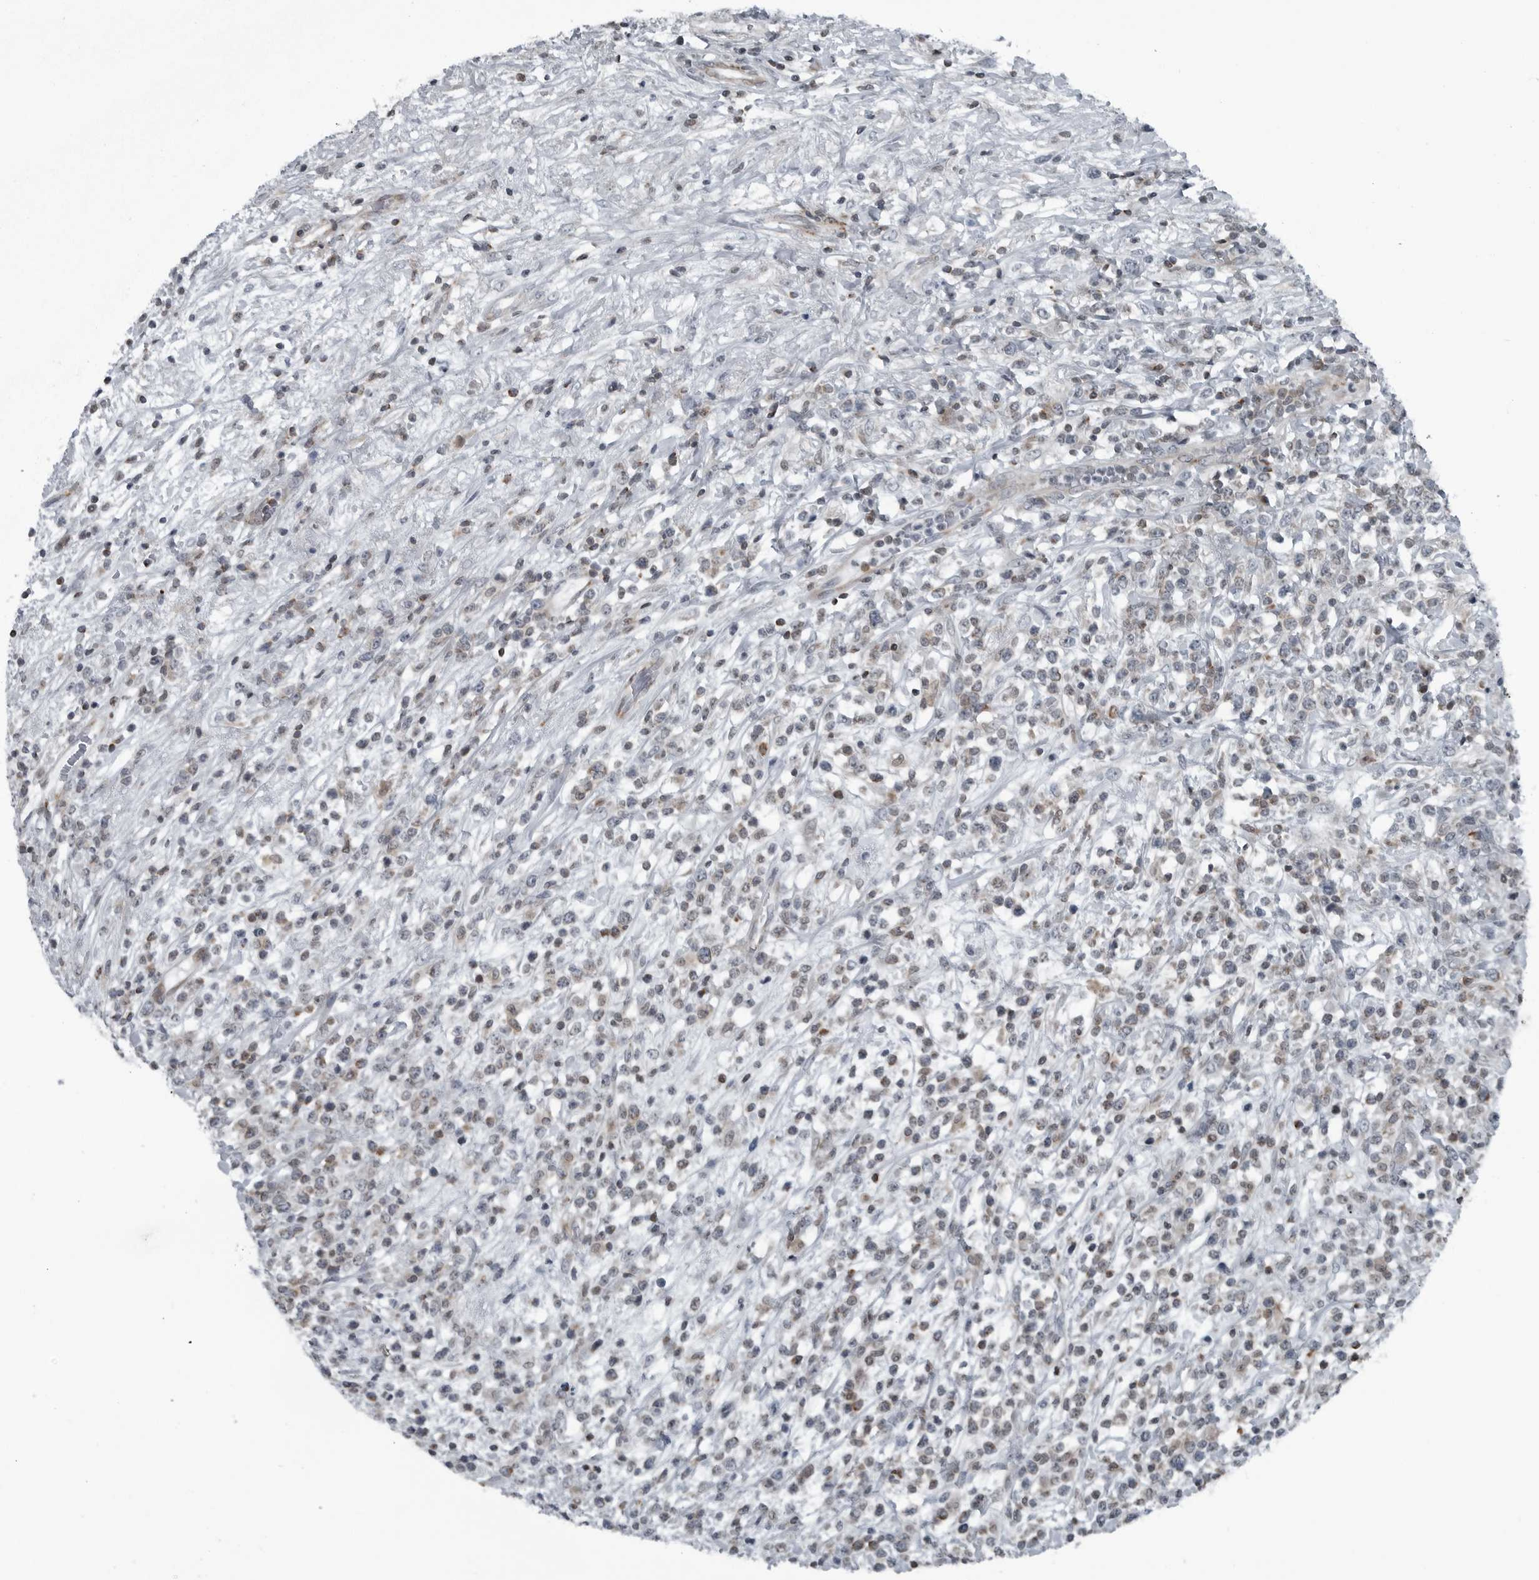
{"staining": {"intensity": "negative", "quantity": "none", "location": "none"}, "tissue": "lymphoma", "cell_type": "Tumor cells", "image_type": "cancer", "snomed": [{"axis": "morphology", "description": "Malignant lymphoma, non-Hodgkin's type, High grade"}, {"axis": "topography", "description": "Colon"}], "caption": "Immunohistochemistry (IHC) photomicrograph of lymphoma stained for a protein (brown), which demonstrates no staining in tumor cells.", "gene": "GAK", "patient": {"sex": "female", "age": 53}}